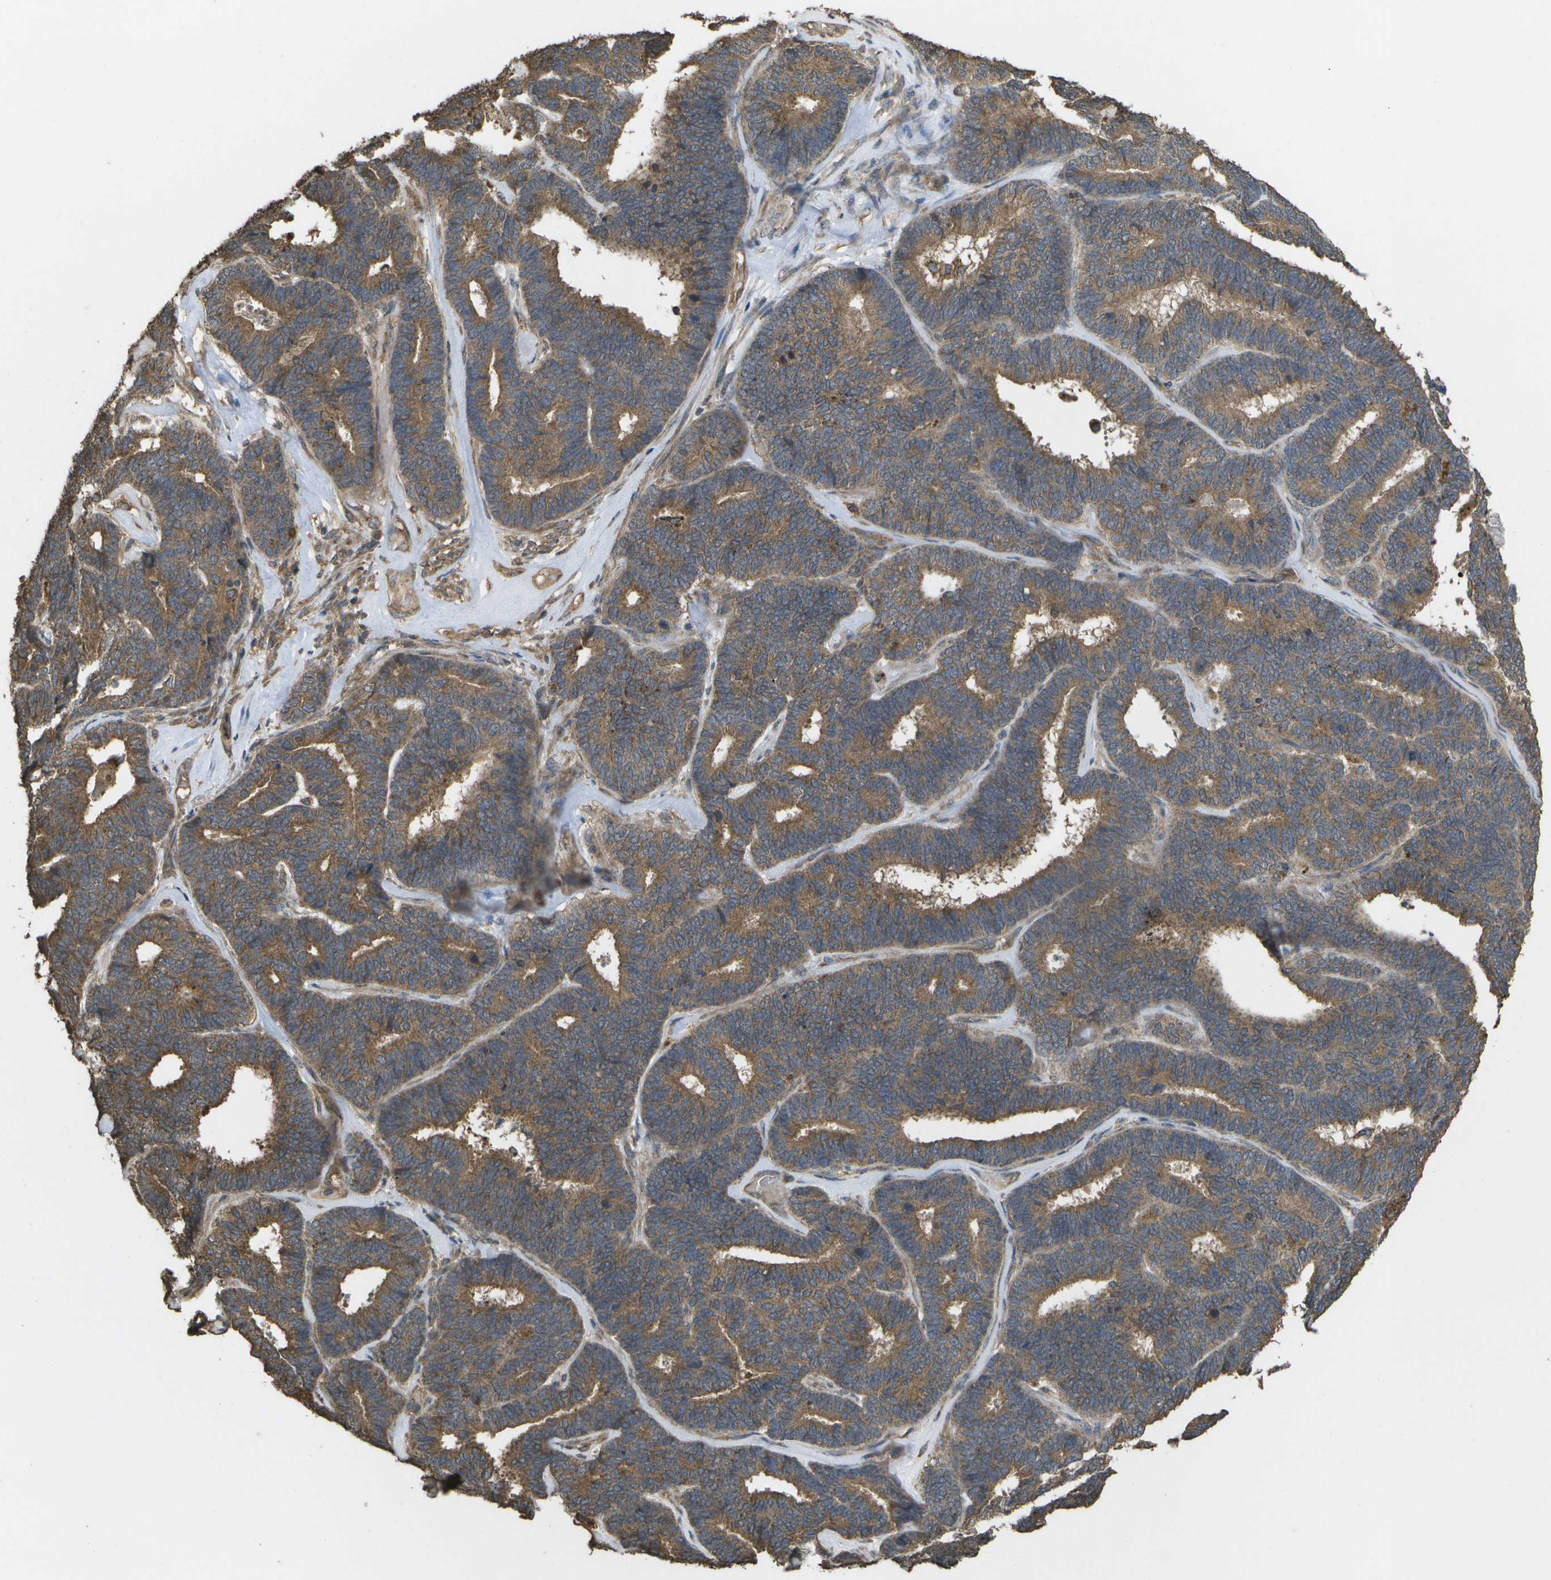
{"staining": {"intensity": "moderate", "quantity": ">75%", "location": "cytoplasmic/membranous"}, "tissue": "endometrial cancer", "cell_type": "Tumor cells", "image_type": "cancer", "snomed": [{"axis": "morphology", "description": "Adenocarcinoma, NOS"}, {"axis": "topography", "description": "Endometrium"}], "caption": "This micrograph shows immunohistochemistry (IHC) staining of human endometrial adenocarcinoma, with medium moderate cytoplasmic/membranous expression in about >75% of tumor cells.", "gene": "SACS", "patient": {"sex": "female", "age": 70}}